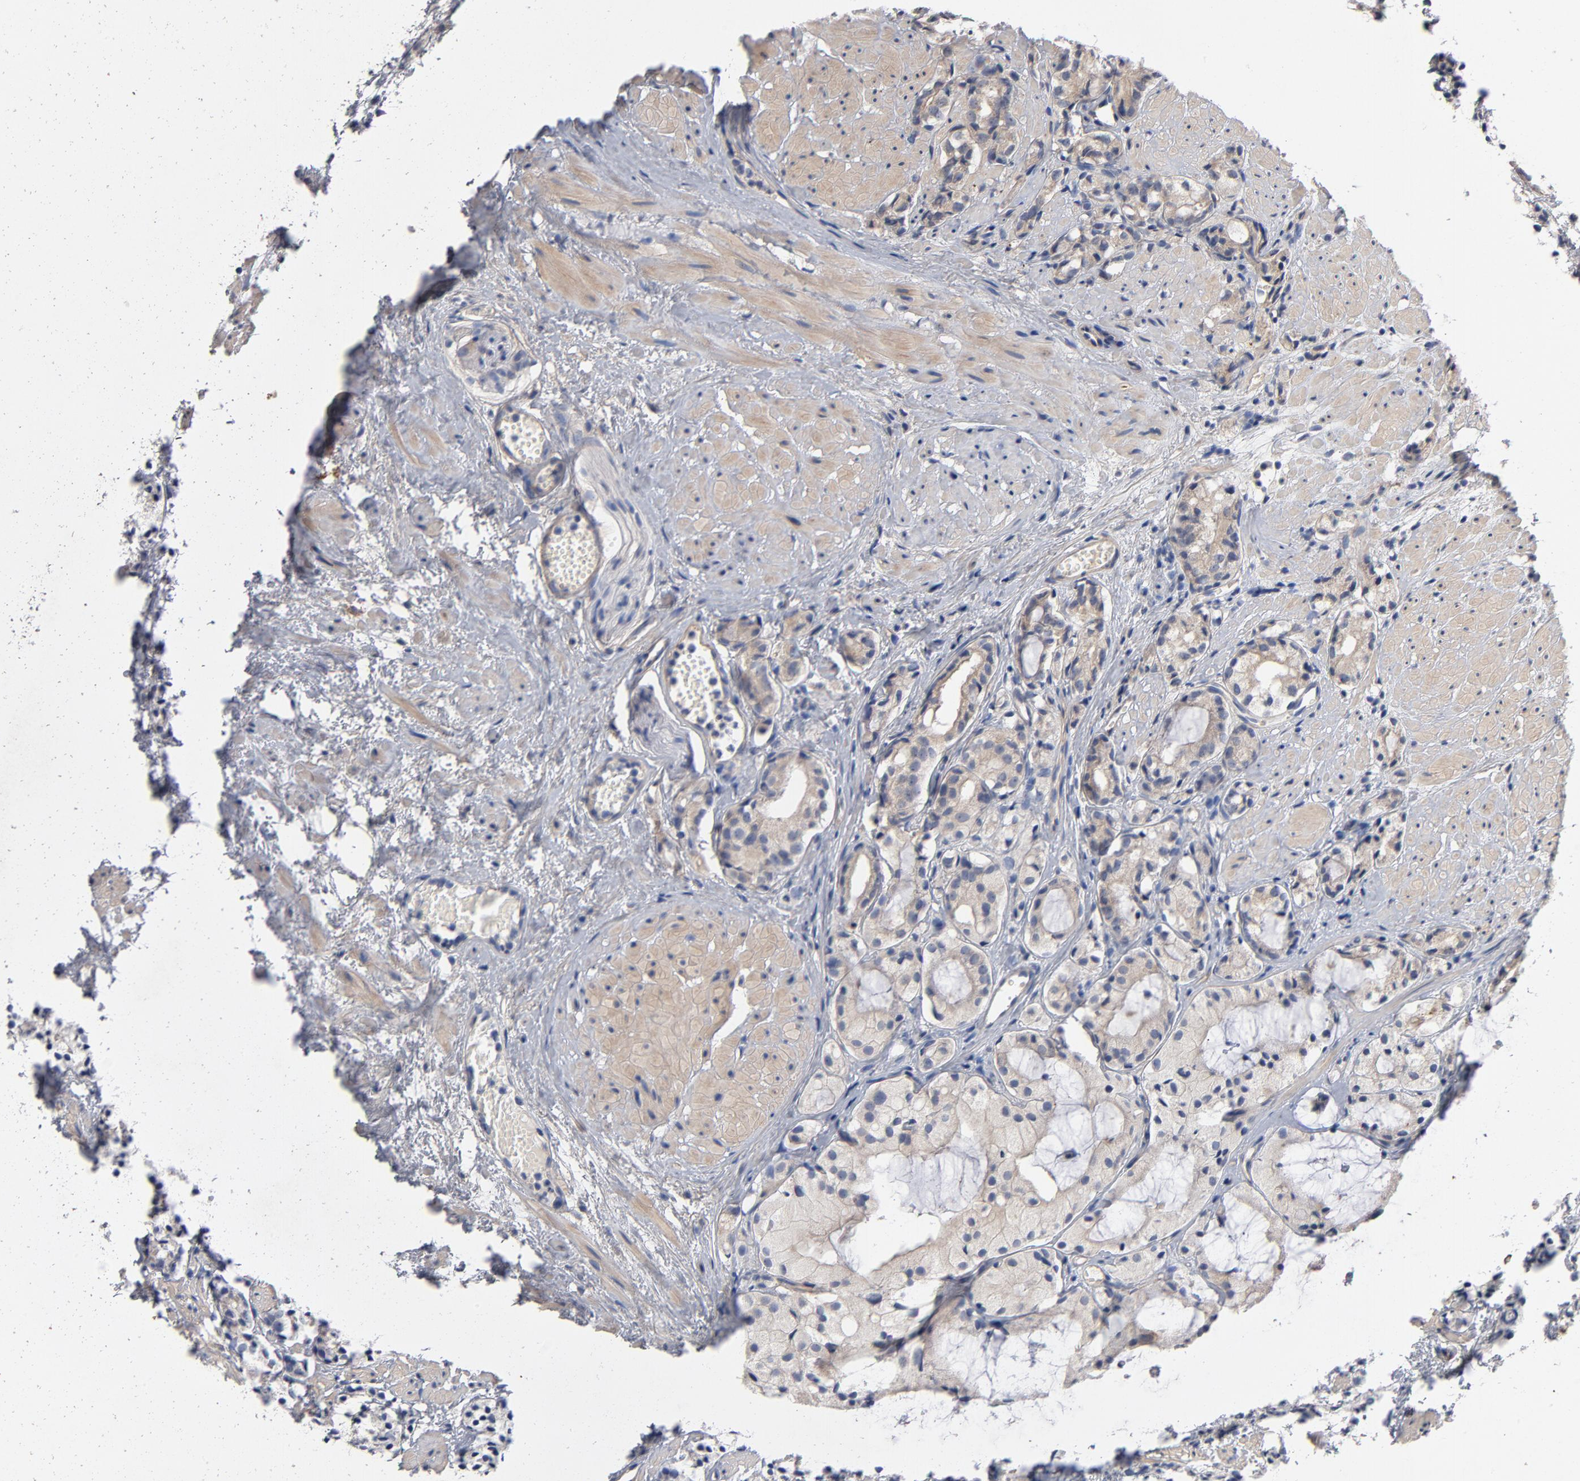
{"staining": {"intensity": "weak", "quantity": ">75%", "location": "cytoplasmic/membranous"}, "tissue": "prostate cancer", "cell_type": "Tumor cells", "image_type": "cancer", "snomed": [{"axis": "morphology", "description": "Adenocarcinoma, High grade"}, {"axis": "topography", "description": "Prostate"}], "caption": "Tumor cells display low levels of weak cytoplasmic/membranous positivity in approximately >75% of cells in human prostate cancer.", "gene": "CCDC134", "patient": {"sex": "male", "age": 85}}